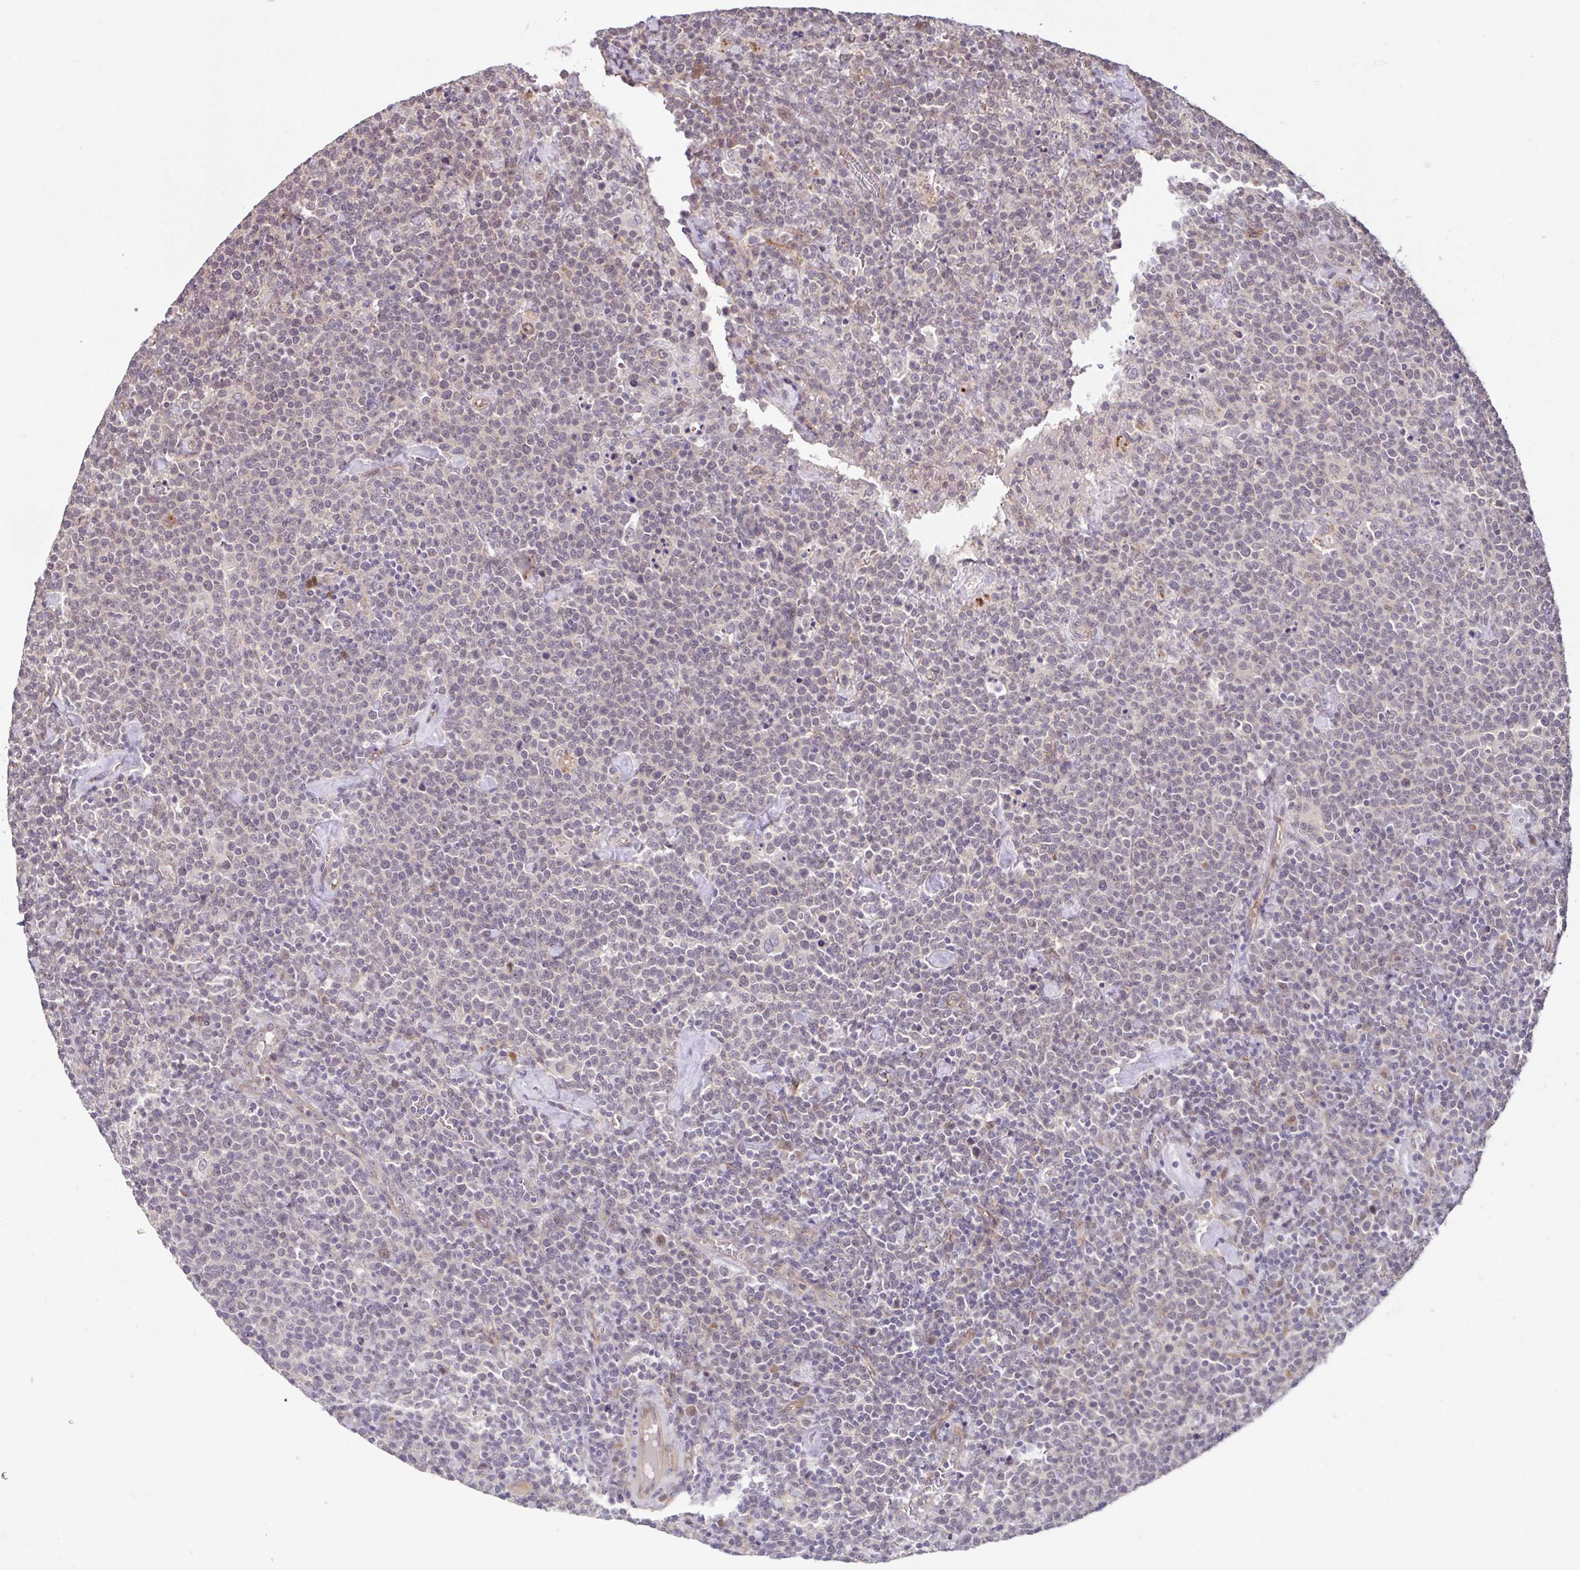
{"staining": {"intensity": "negative", "quantity": "none", "location": "none"}, "tissue": "lymphoma", "cell_type": "Tumor cells", "image_type": "cancer", "snomed": [{"axis": "morphology", "description": "Malignant lymphoma, non-Hodgkin's type, High grade"}, {"axis": "topography", "description": "Lymph node"}], "caption": "A photomicrograph of human high-grade malignant lymphoma, non-Hodgkin's type is negative for staining in tumor cells. (Immunohistochemistry, brightfield microscopy, high magnification).", "gene": "STYXL1", "patient": {"sex": "male", "age": 61}}